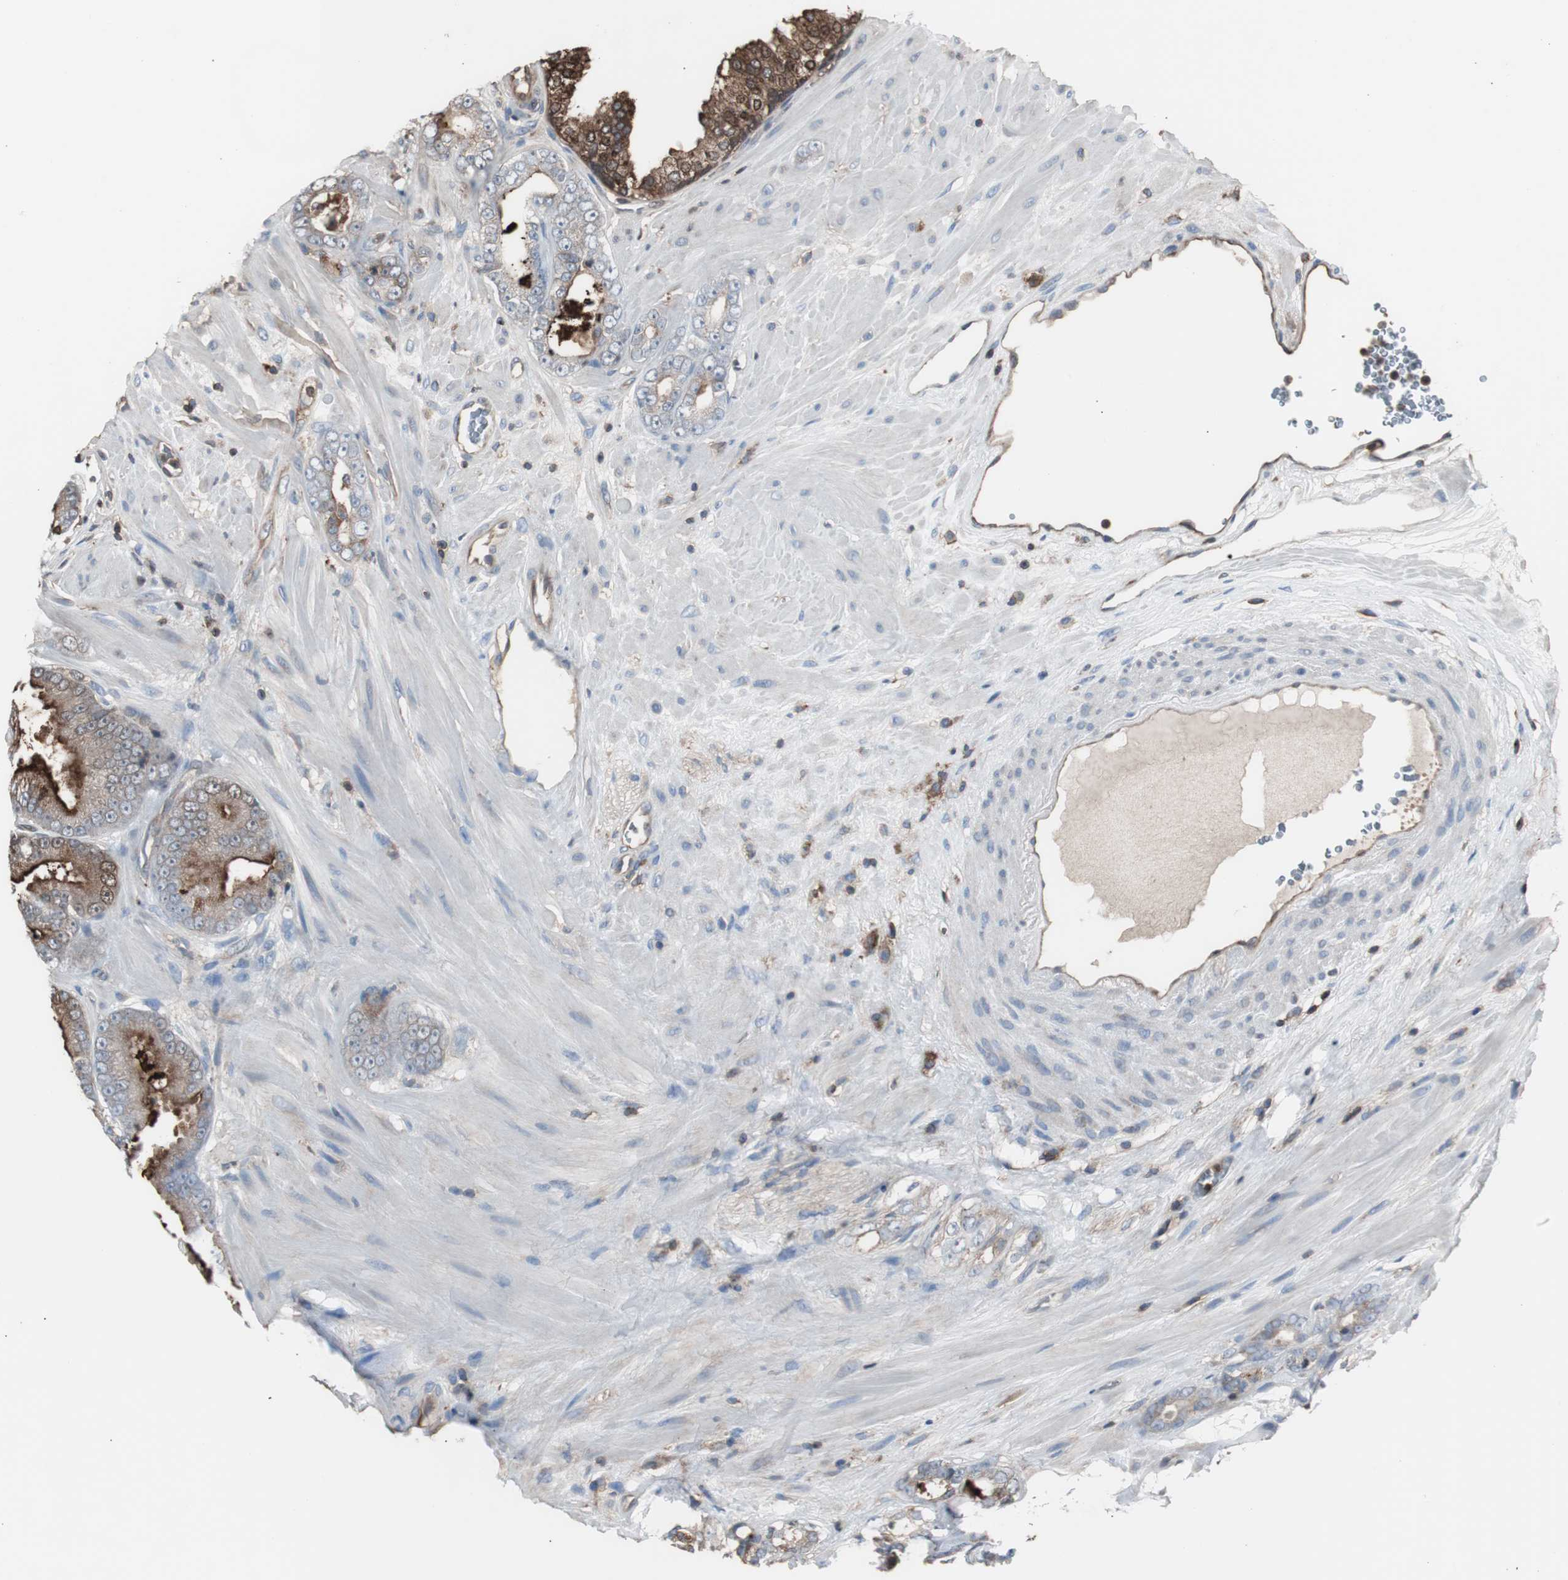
{"staining": {"intensity": "strong", "quantity": "25%-75%", "location": "cytoplasmic/membranous"}, "tissue": "prostate cancer", "cell_type": "Tumor cells", "image_type": "cancer", "snomed": [{"axis": "morphology", "description": "Adenocarcinoma, Low grade"}, {"axis": "topography", "description": "Prostate"}], "caption": "Brown immunohistochemical staining in human prostate cancer reveals strong cytoplasmic/membranous expression in about 25%-75% of tumor cells. The staining was performed using DAB to visualize the protein expression in brown, while the nuclei were stained in blue with hematoxylin (Magnification: 20x).", "gene": "B2M", "patient": {"sex": "male", "age": 58}}